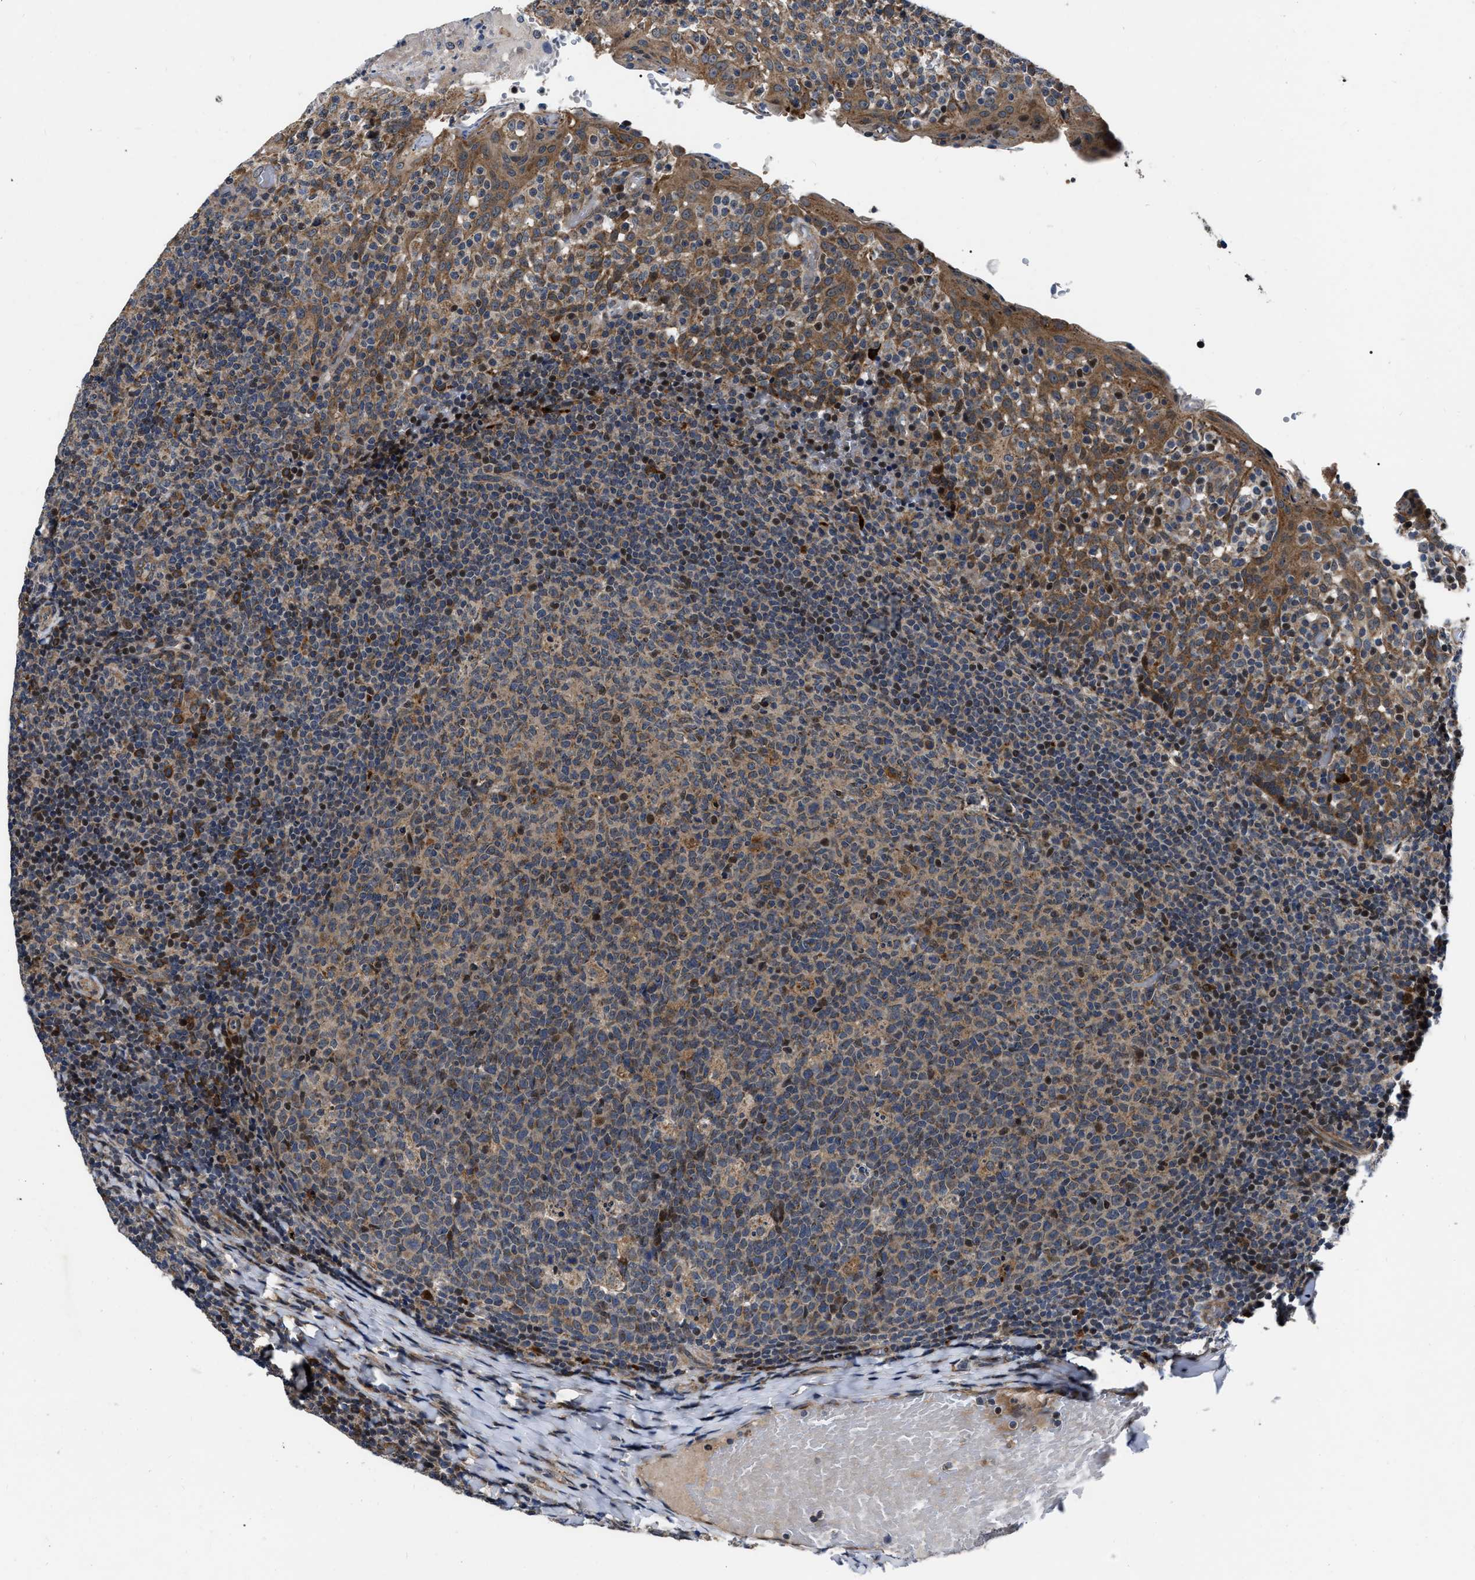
{"staining": {"intensity": "moderate", "quantity": ">75%", "location": "cytoplasmic/membranous"}, "tissue": "tonsil", "cell_type": "Germinal center cells", "image_type": "normal", "snomed": [{"axis": "morphology", "description": "Normal tissue, NOS"}, {"axis": "topography", "description": "Tonsil"}], "caption": "About >75% of germinal center cells in normal human tonsil reveal moderate cytoplasmic/membranous protein staining as visualized by brown immunohistochemical staining.", "gene": "PPWD1", "patient": {"sex": "female", "age": 19}}